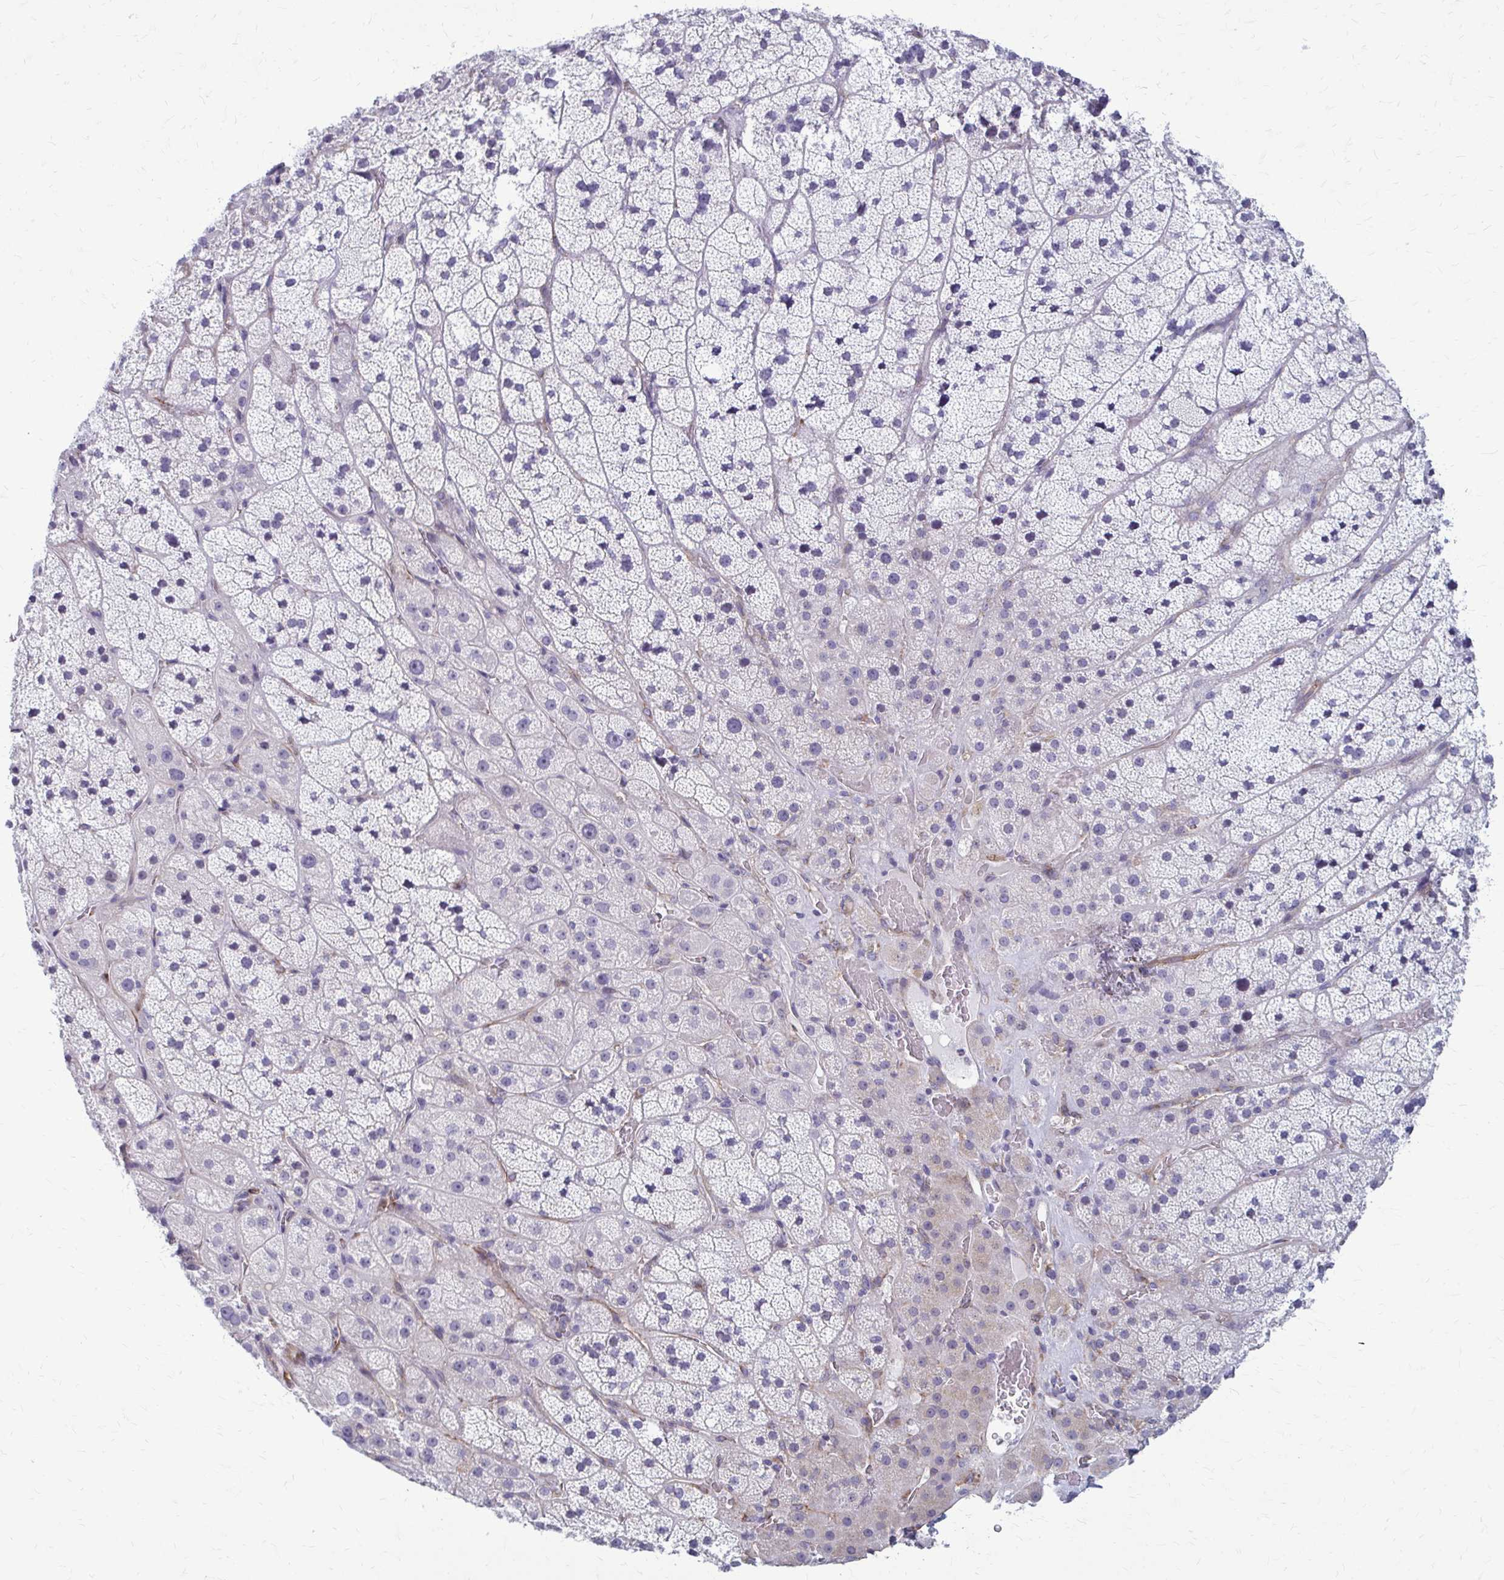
{"staining": {"intensity": "negative", "quantity": "none", "location": "none"}, "tissue": "adrenal gland", "cell_type": "Glandular cells", "image_type": "normal", "snomed": [{"axis": "morphology", "description": "Normal tissue, NOS"}, {"axis": "topography", "description": "Adrenal gland"}], "caption": "The photomicrograph reveals no staining of glandular cells in normal adrenal gland.", "gene": "DEPP1", "patient": {"sex": "male", "age": 57}}